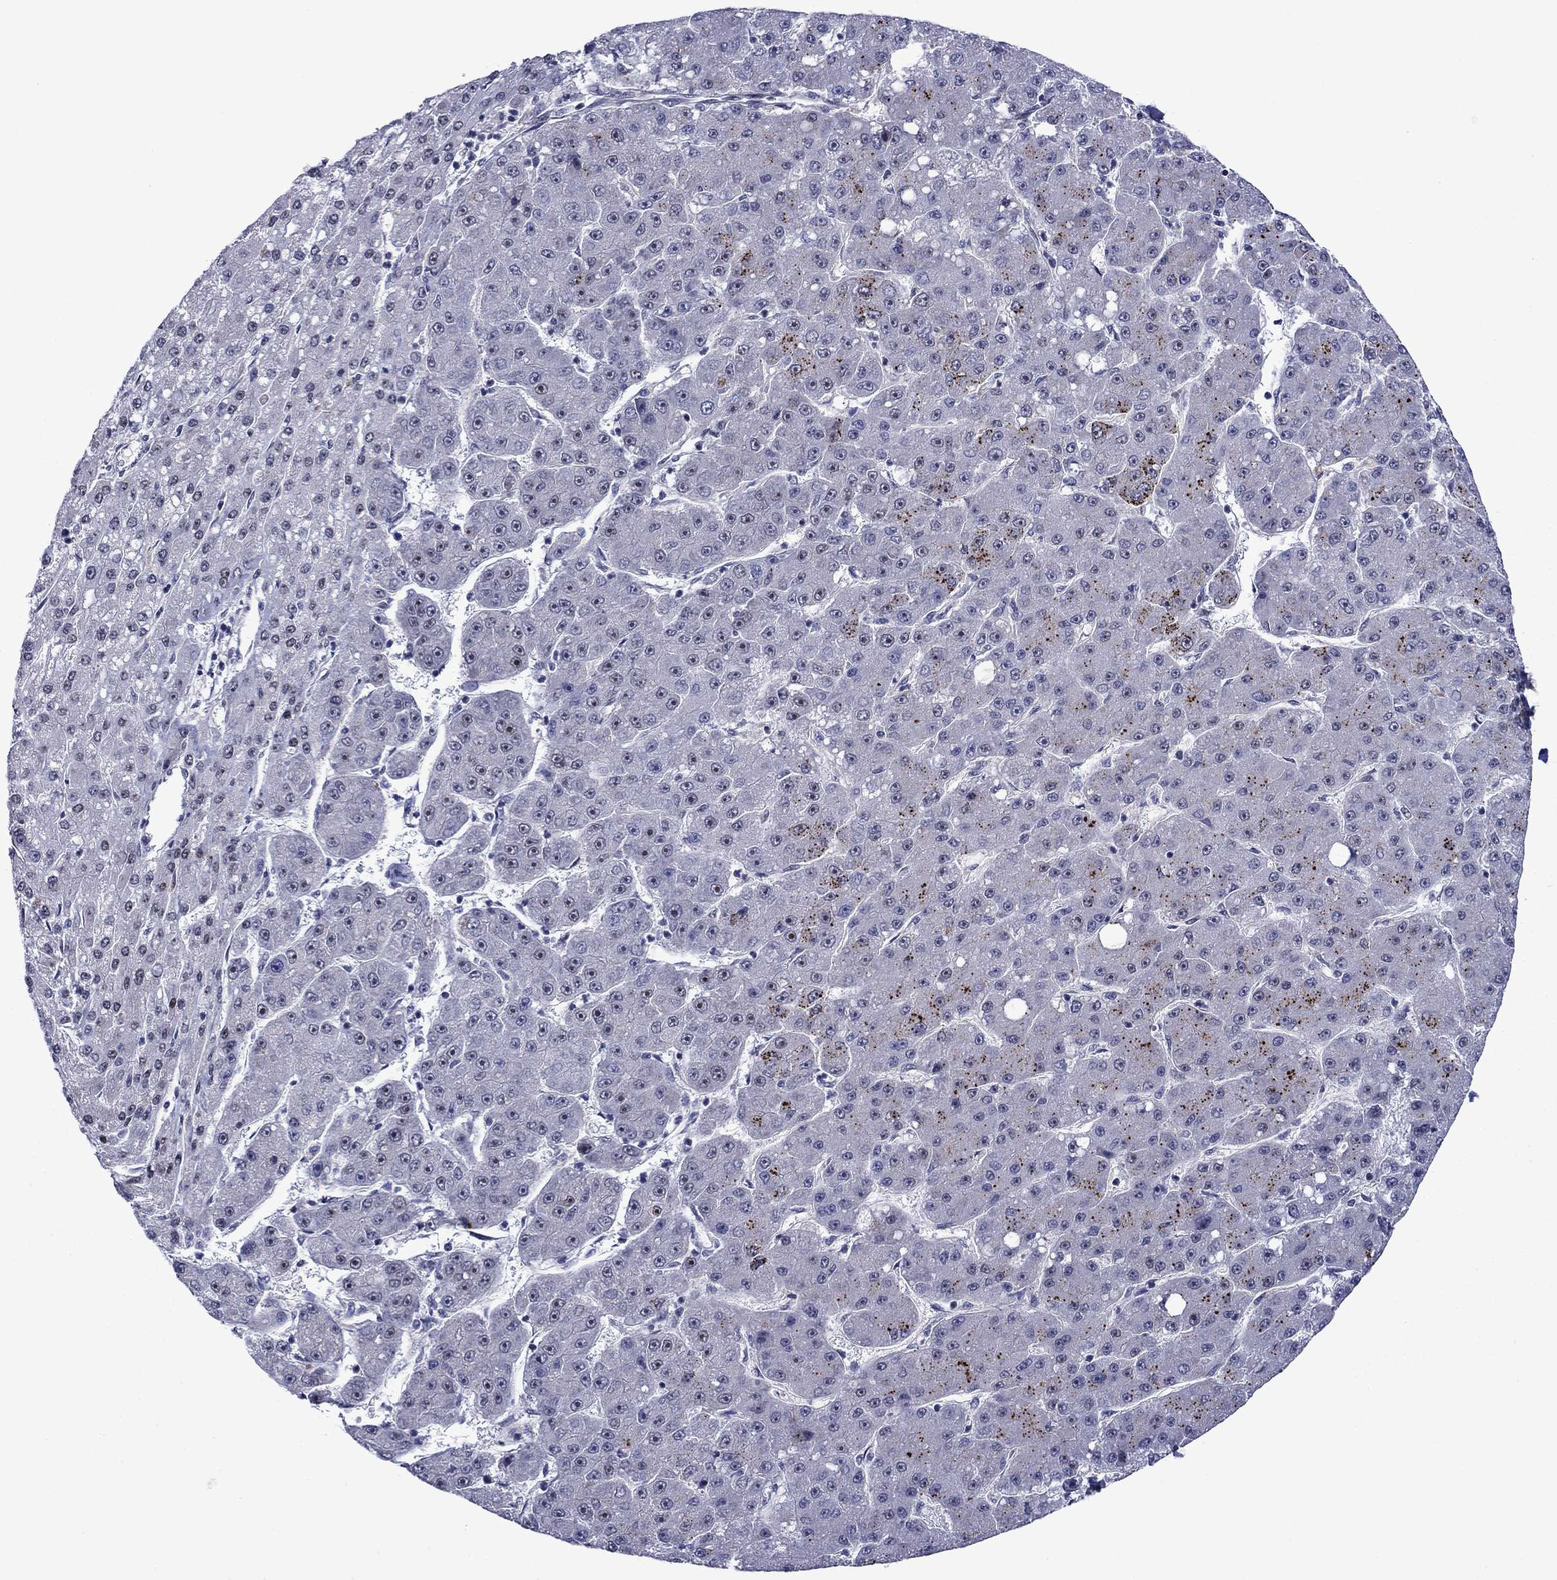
{"staining": {"intensity": "moderate", "quantity": "<25%", "location": "cytoplasmic/membranous"}, "tissue": "liver cancer", "cell_type": "Tumor cells", "image_type": "cancer", "snomed": [{"axis": "morphology", "description": "Carcinoma, Hepatocellular, NOS"}, {"axis": "topography", "description": "Liver"}], "caption": "Moderate cytoplasmic/membranous staining for a protein is present in approximately <25% of tumor cells of liver cancer (hepatocellular carcinoma) using IHC.", "gene": "SURF2", "patient": {"sex": "male", "age": 67}}